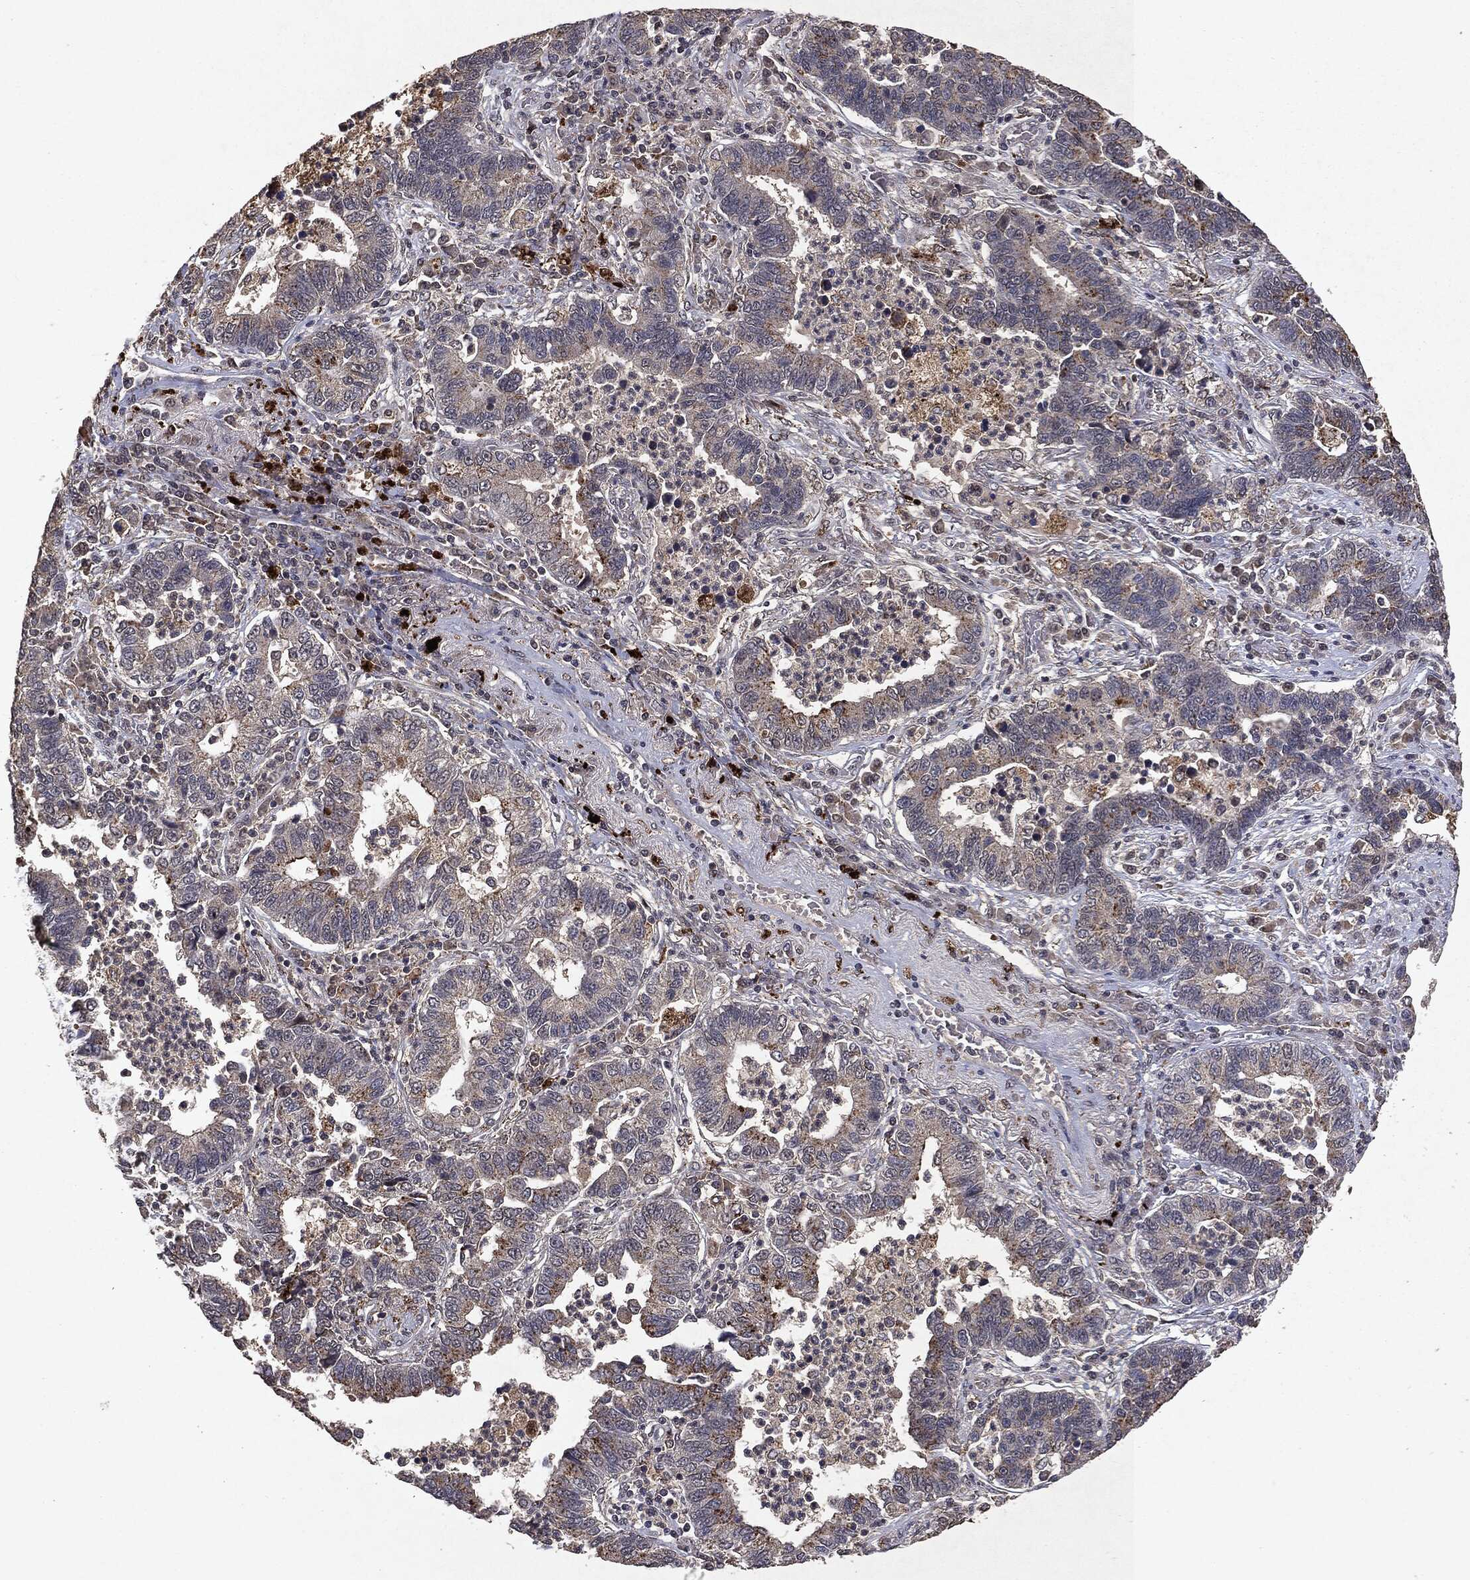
{"staining": {"intensity": "negative", "quantity": "none", "location": "none"}, "tissue": "lung cancer", "cell_type": "Tumor cells", "image_type": "cancer", "snomed": [{"axis": "morphology", "description": "Adenocarcinoma, NOS"}, {"axis": "topography", "description": "Lung"}], "caption": "Tumor cells are negative for brown protein staining in adenocarcinoma (lung). Nuclei are stained in blue.", "gene": "MTOR", "patient": {"sex": "female", "age": 57}}